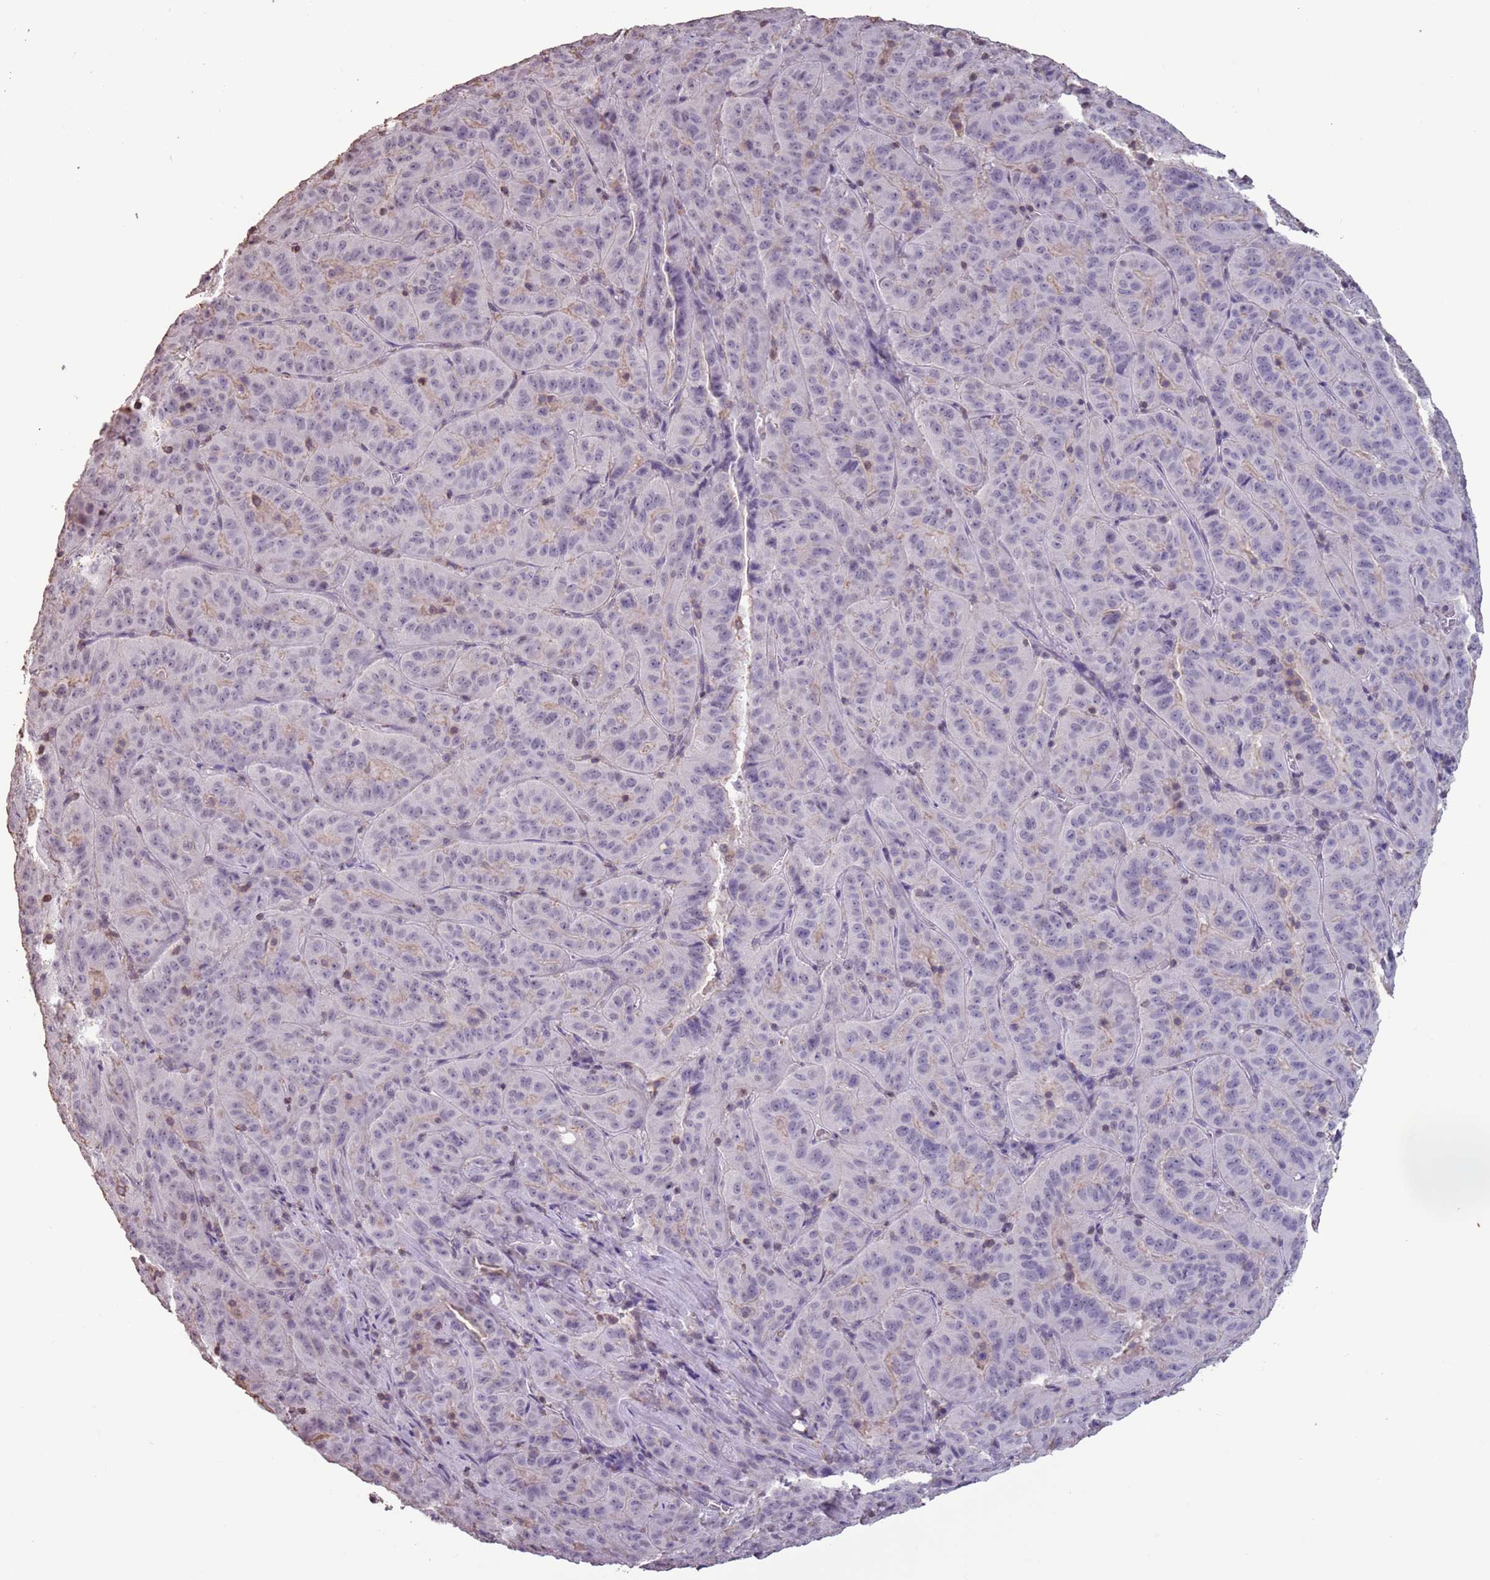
{"staining": {"intensity": "negative", "quantity": "none", "location": "none"}, "tissue": "pancreatic cancer", "cell_type": "Tumor cells", "image_type": "cancer", "snomed": [{"axis": "morphology", "description": "Adenocarcinoma, NOS"}, {"axis": "topography", "description": "Pancreas"}], "caption": "A micrograph of human adenocarcinoma (pancreatic) is negative for staining in tumor cells. (DAB (3,3'-diaminobenzidine) IHC, high magnification).", "gene": "SUN5", "patient": {"sex": "male", "age": 63}}